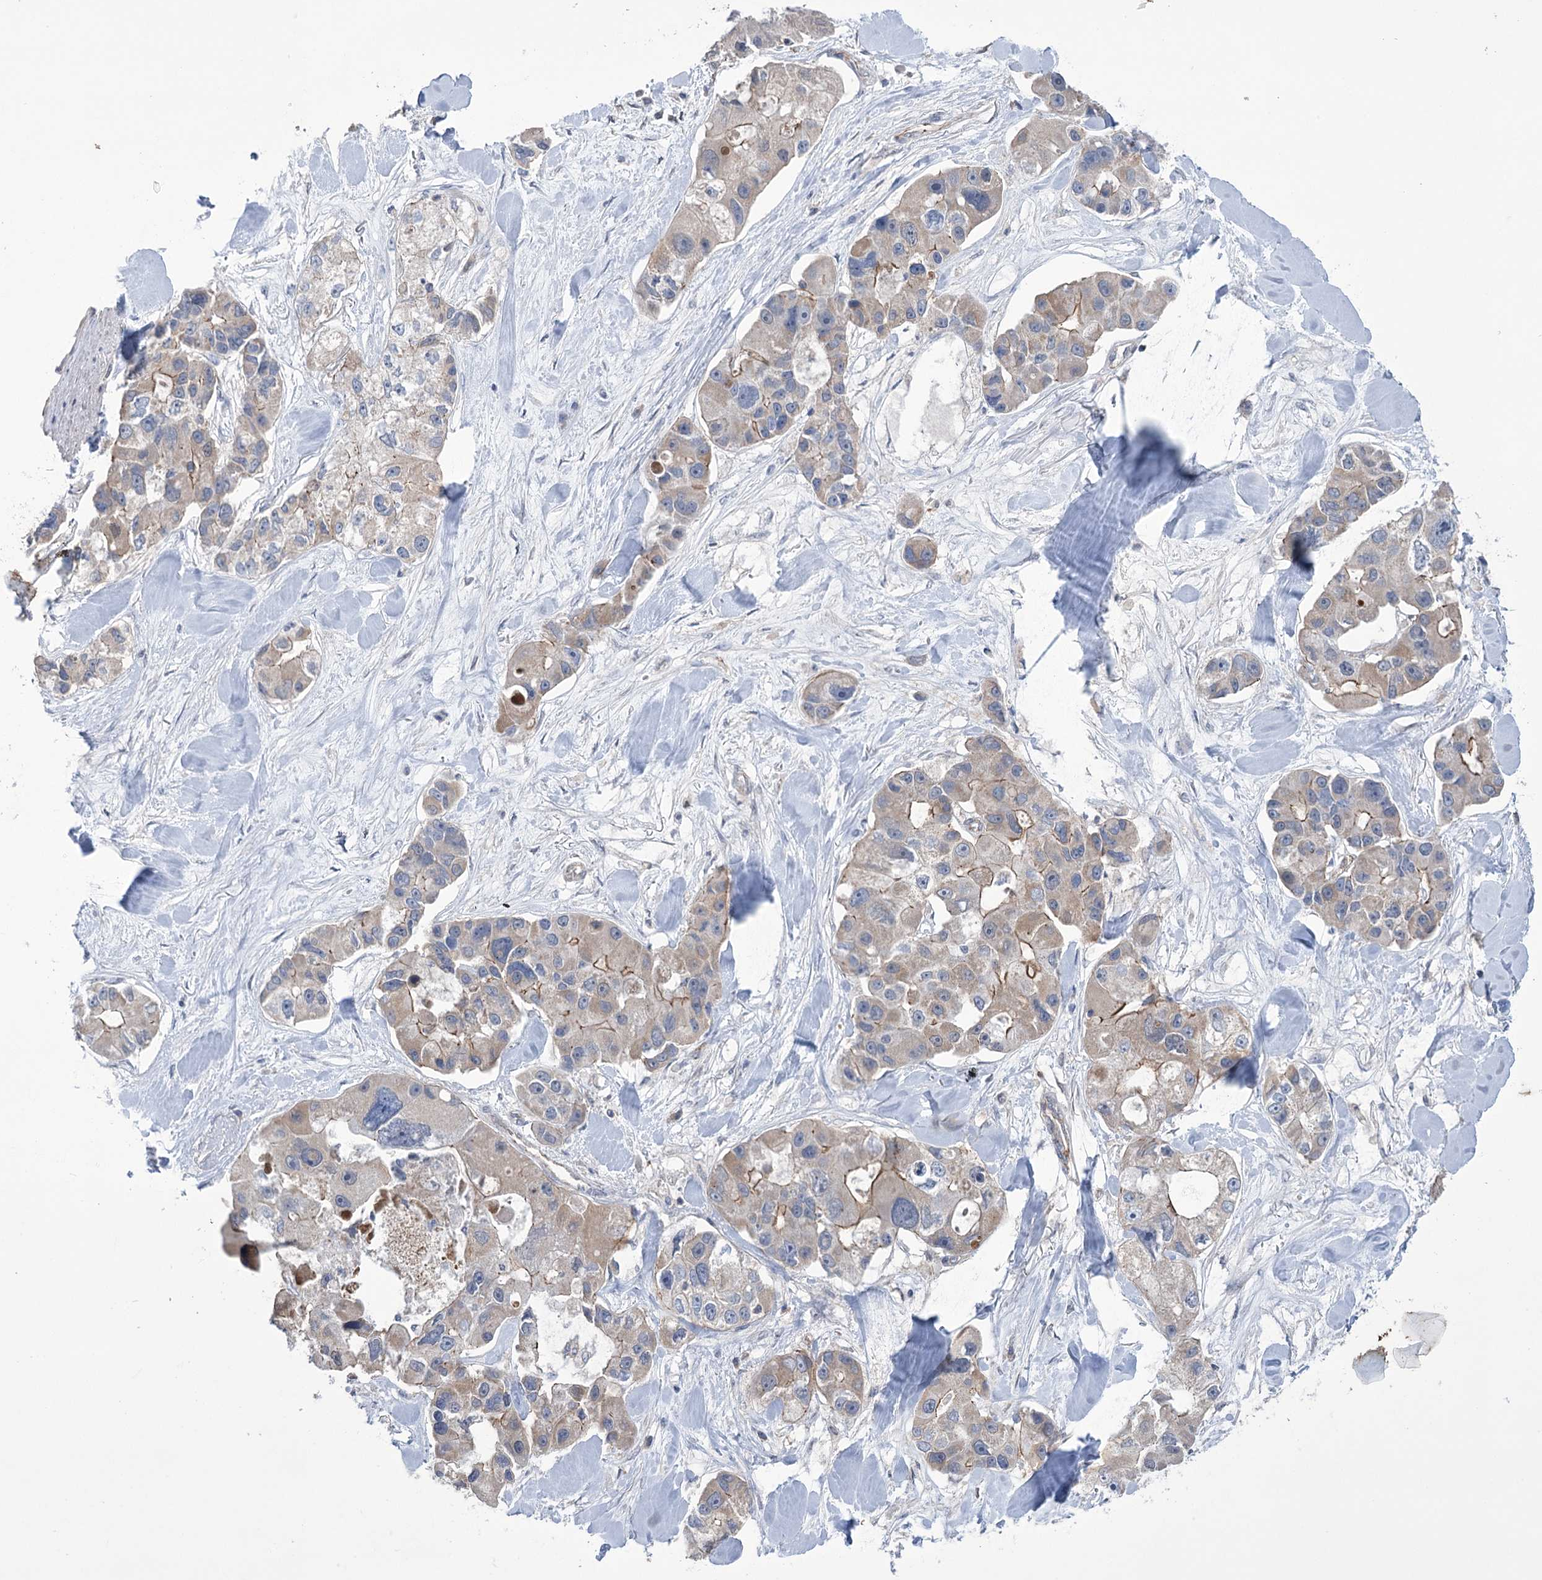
{"staining": {"intensity": "weak", "quantity": "<25%", "location": "cytoplasmic/membranous"}, "tissue": "lung cancer", "cell_type": "Tumor cells", "image_type": "cancer", "snomed": [{"axis": "morphology", "description": "Adenocarcinoma, NOS"}, {"axis": "topography", "description": "Lung"}], "caption": "Immunohistochemistry (IHC) of human lung cancer (adenocarcinoma) demonstrates no expression in tumor cells.", "gene": "TRIM71", "patient": {"sex": "female", "age": 54}}